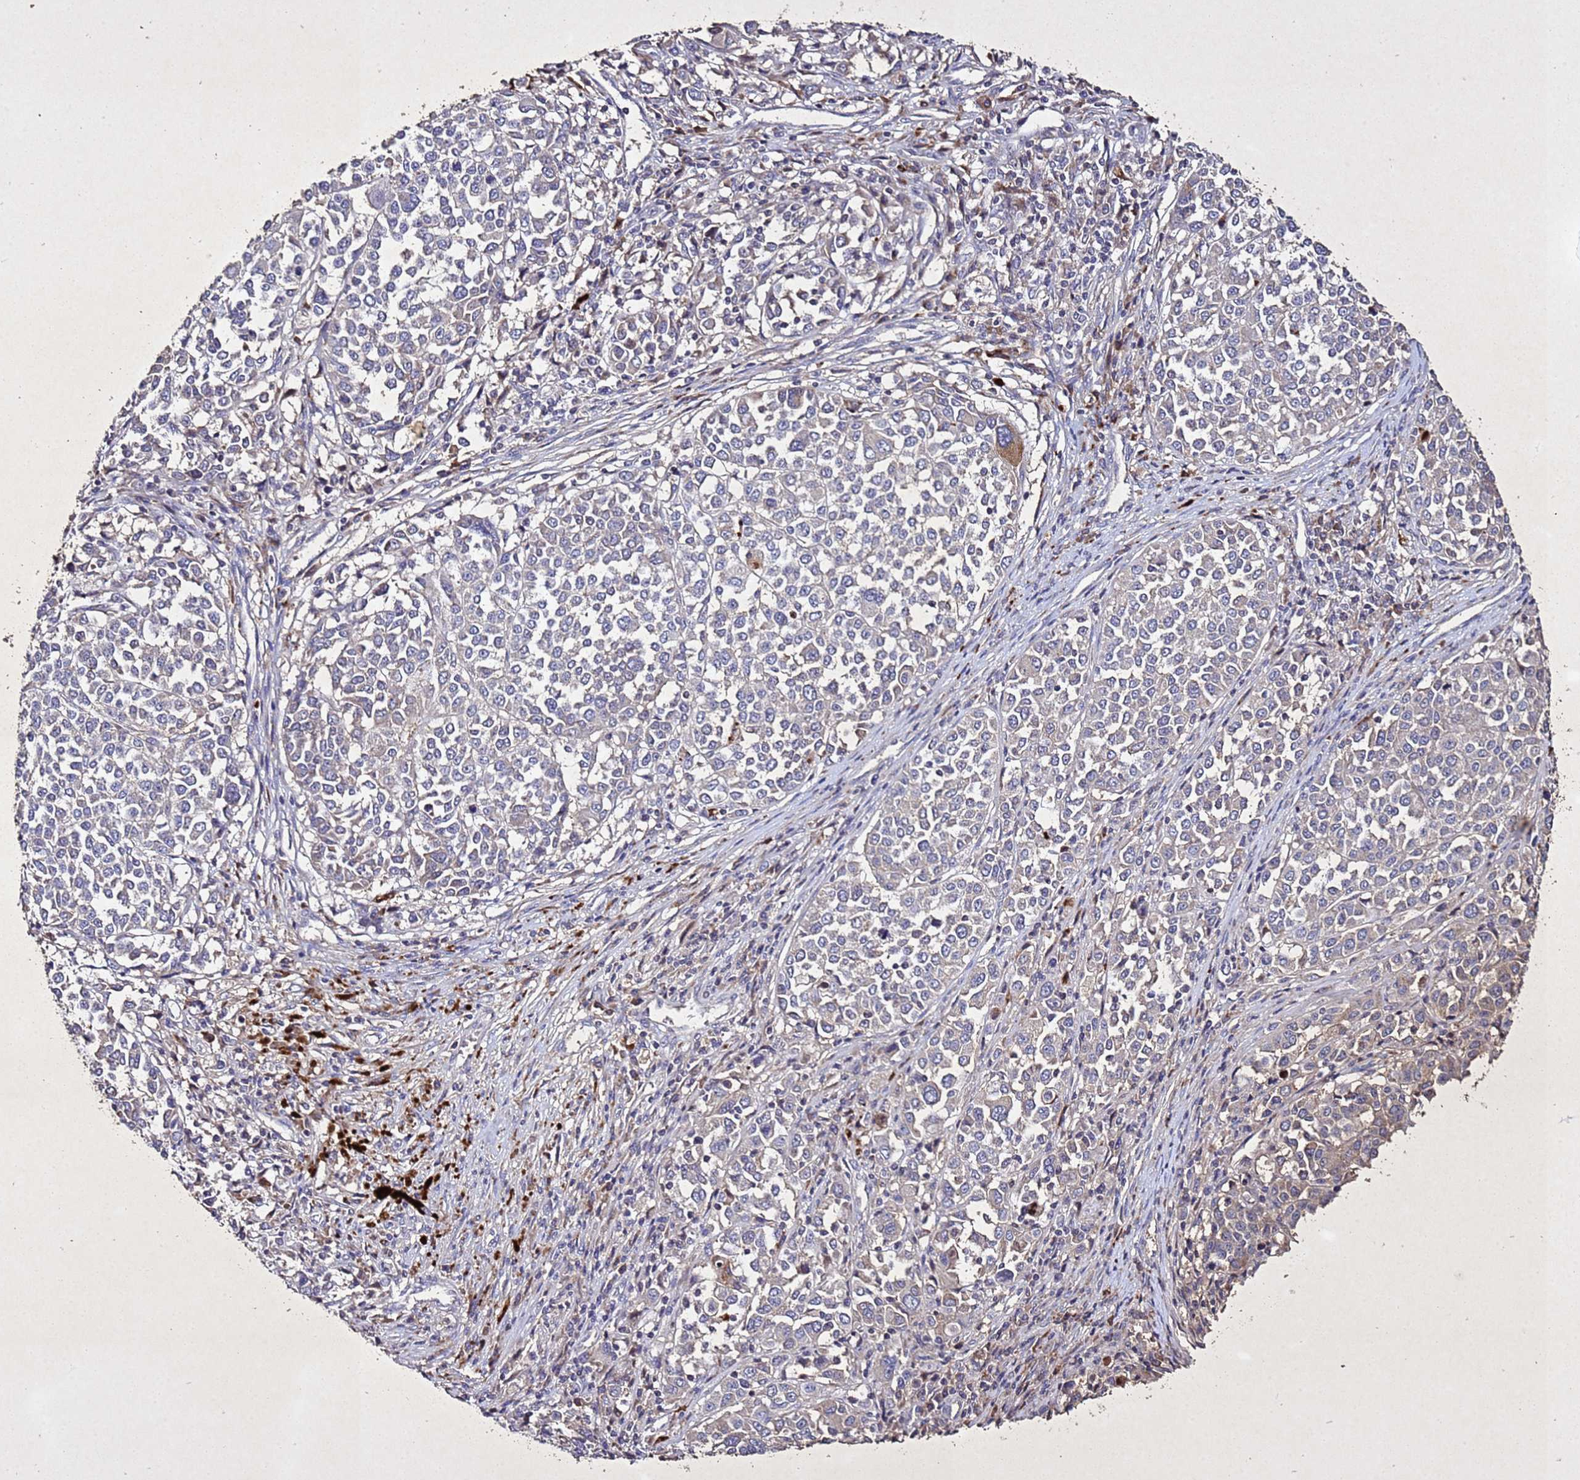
{"staining": {"intensity": "negative", "quantity": "none", "location": "none"}, "tissue": "melanoma", "cell_type": "Tumor cells", "image_type": "cancer", "snomed": [{"axis": "morphology", "description": "Malignant melanoma, Metastatic site"}, {"axis": "topography", "description": "Lymph node"}], "caption": "Immunohistochemistry photomicrograph of malignant melanoma (metastatic site) stained for a protein (brown), which shows no expression in tumor cells.", "gene": "SV2B", "patient": {"sex": "male", "age": 44}}